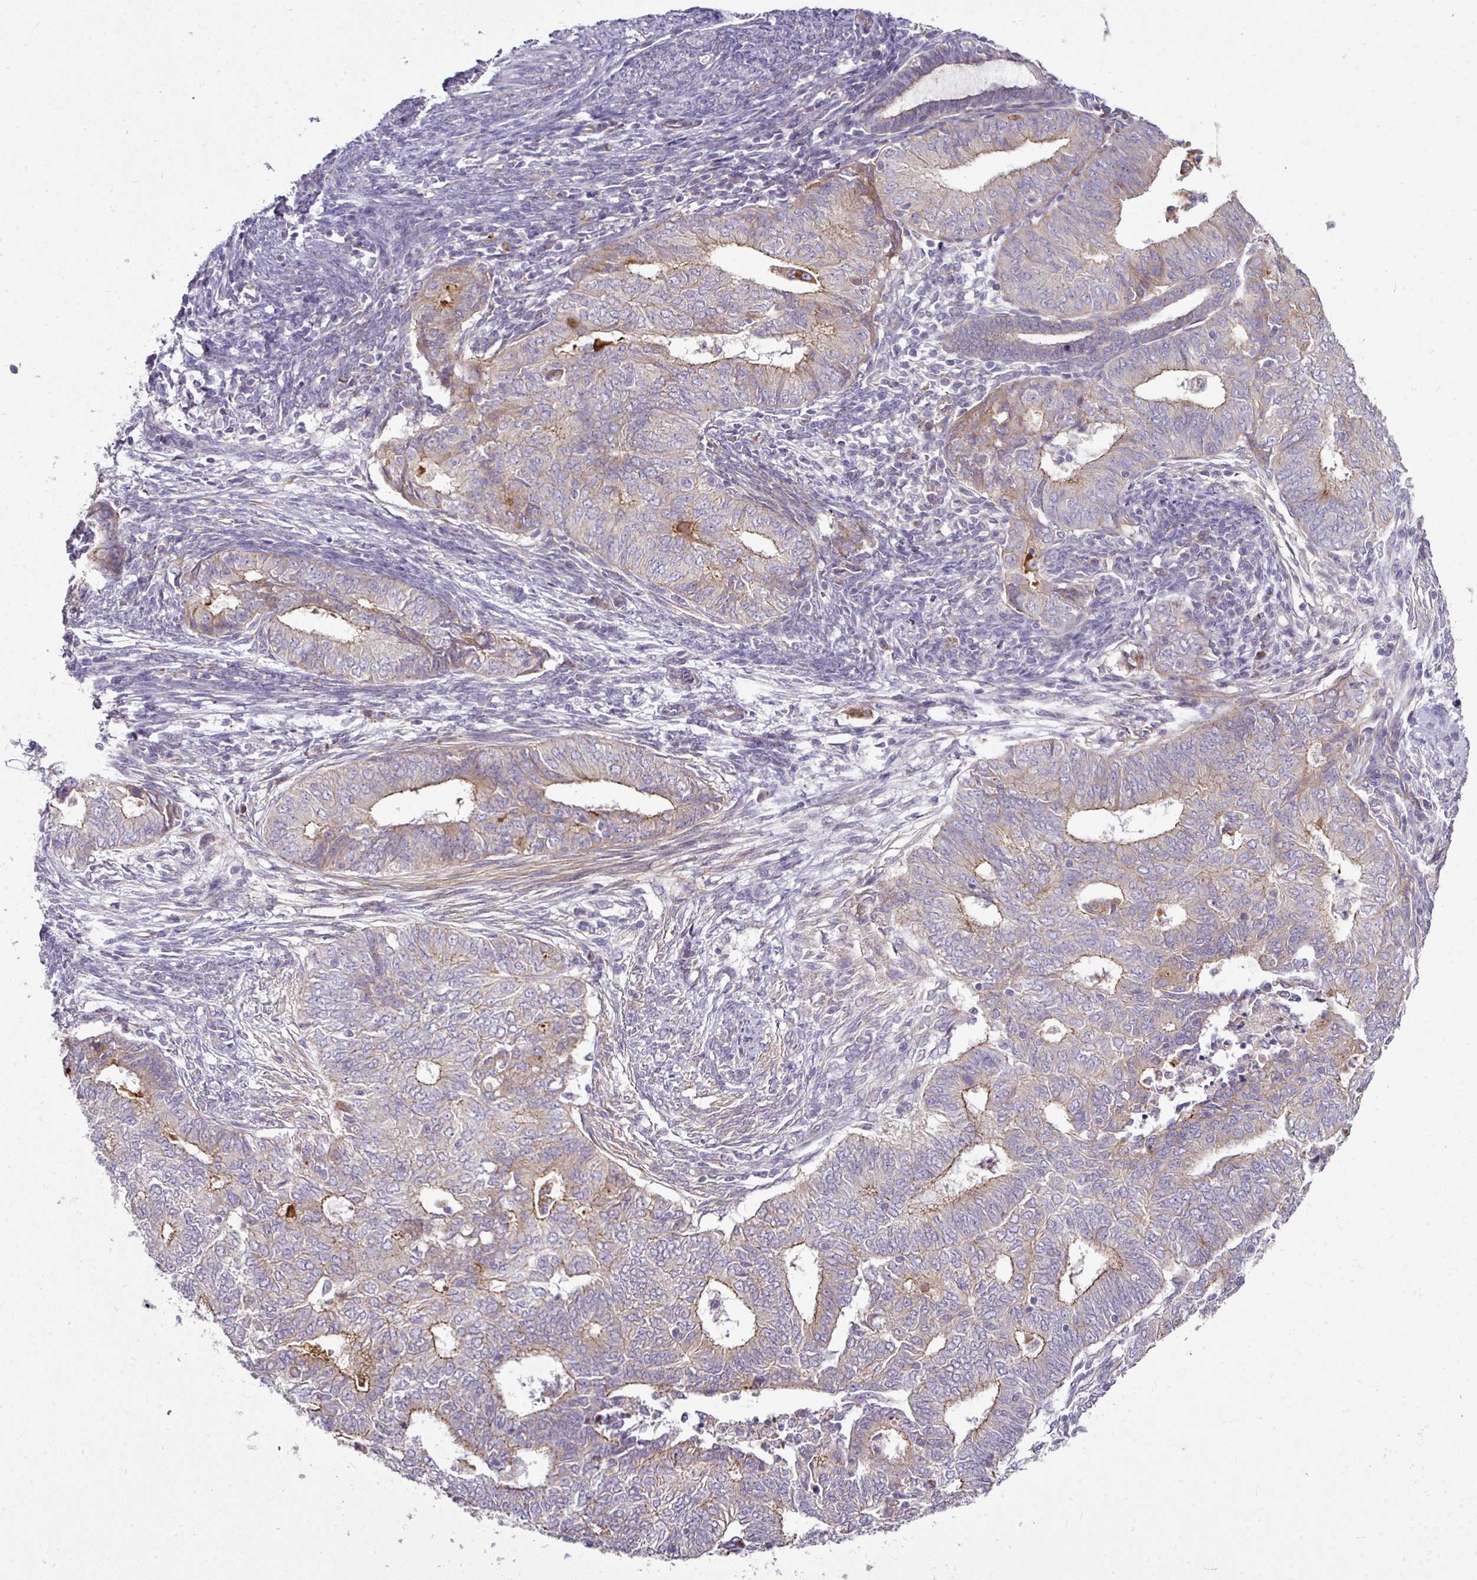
{"staining": {"intensity": "moderate", "quantity": "25%-75%", "location": "cytoplasmic/membranous"}, "tissue": "endometrial cancer", "cell_type": "Tumor cells", "image_type": "cancer", "snomed": [{"axis": "morphology", "description": "Adenocarcinoma, NOS"}, {"axis": "topography", "description": "Endometrium"}], "caption": "Immunohistochemical staining of human adenocarcinoma (endometrial) shows medium levels of moderate cytoplasmic/membranous protein positivity in about 25%-75% of tumor cells.", "gene": "GAN", "patient": {"sex": "female", "age": 62}}